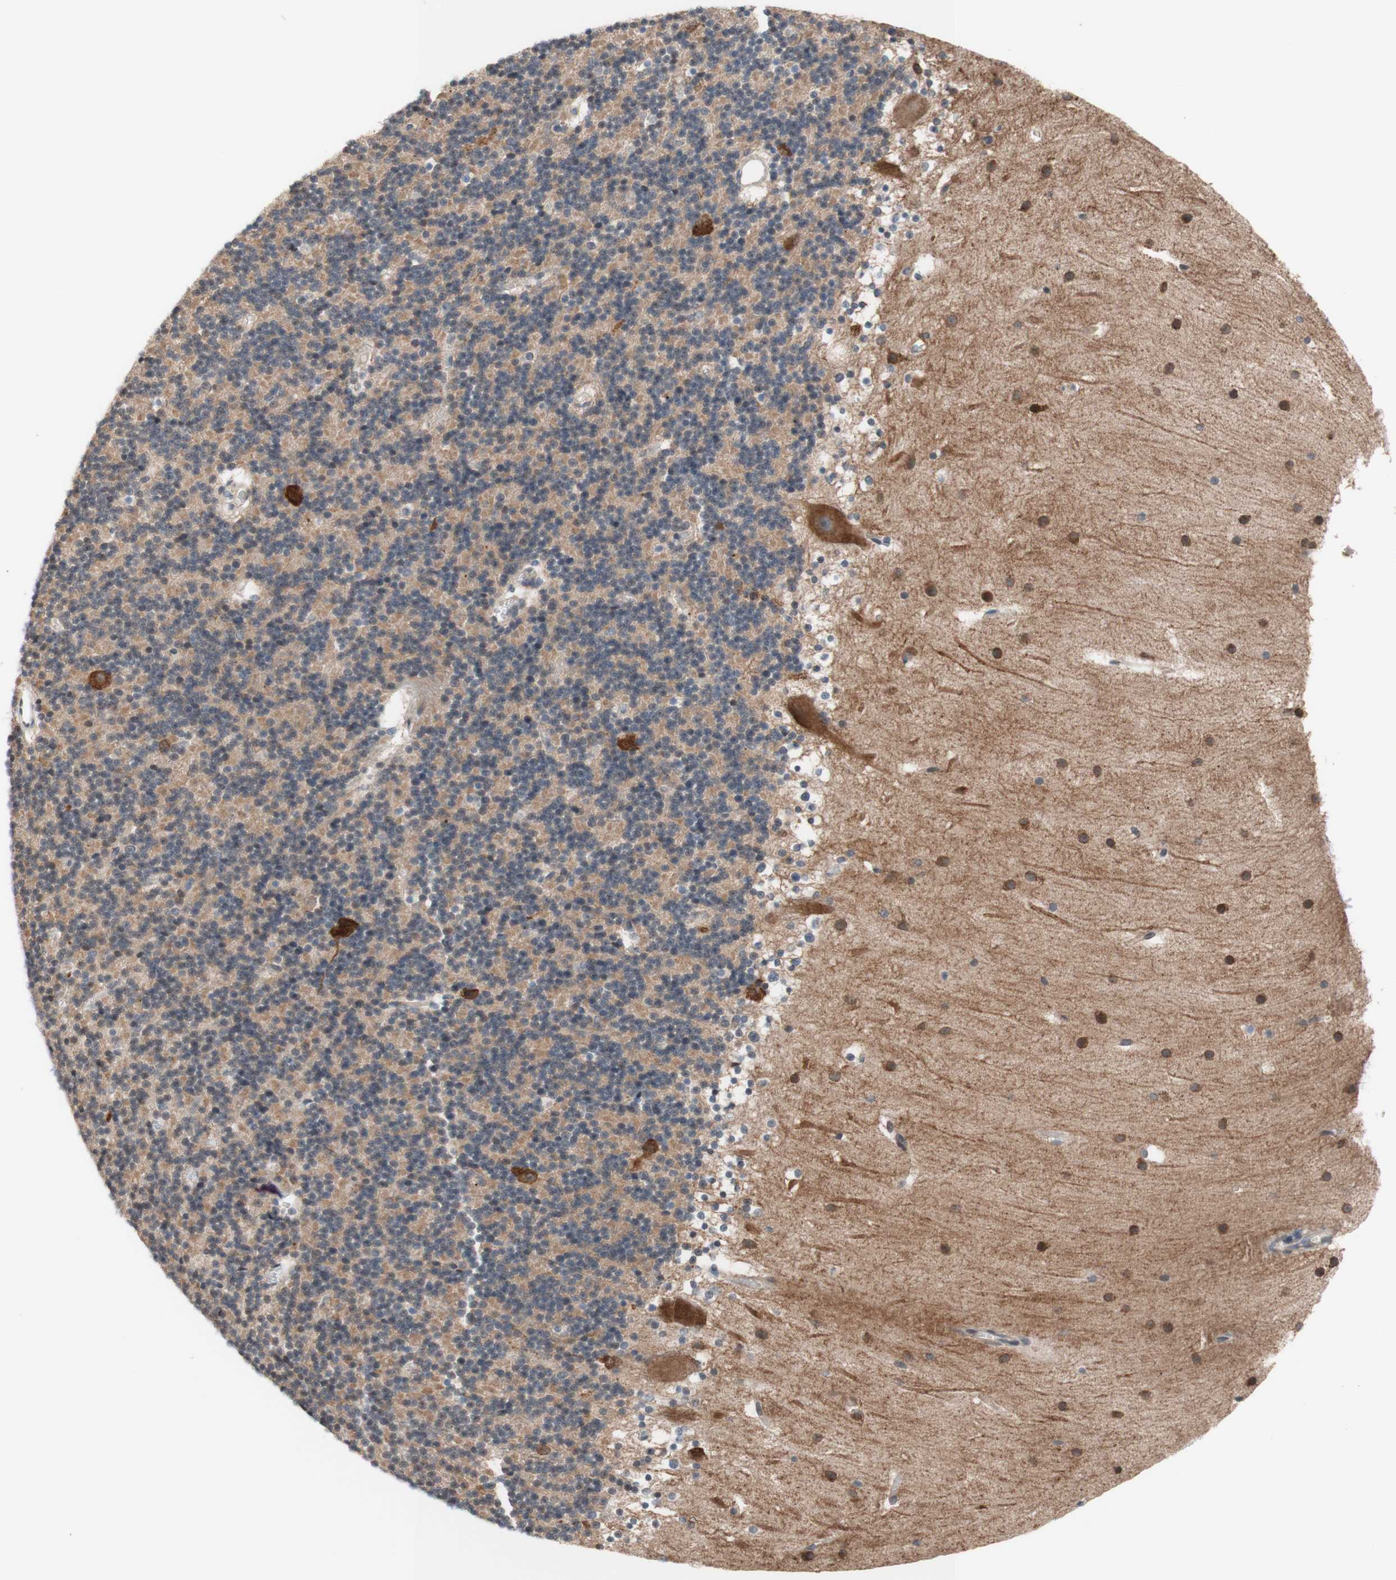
{"staining": {"intensity": "weak", "quantity": "25%-75%", "location": "cytoplasmic/membranous"}, "tissue": "cerebellum", "cell_type": "Cells in granular layer", "image_type": "normal", "snomed": [{"axis": "morphology", "description": "Normal tissue, NOS"}, {"axis": "topography", "description": "Cerebellum"}], "caption": "Immunohistochemical staining of normal human cerebellum demonstrates 25%-75% levels of weak cytoplasmic/membranous protein staining in about 25%-75% of cells in granular layer.", "gene": "CD55", "patient": {"sex": "male", "age": 45}}